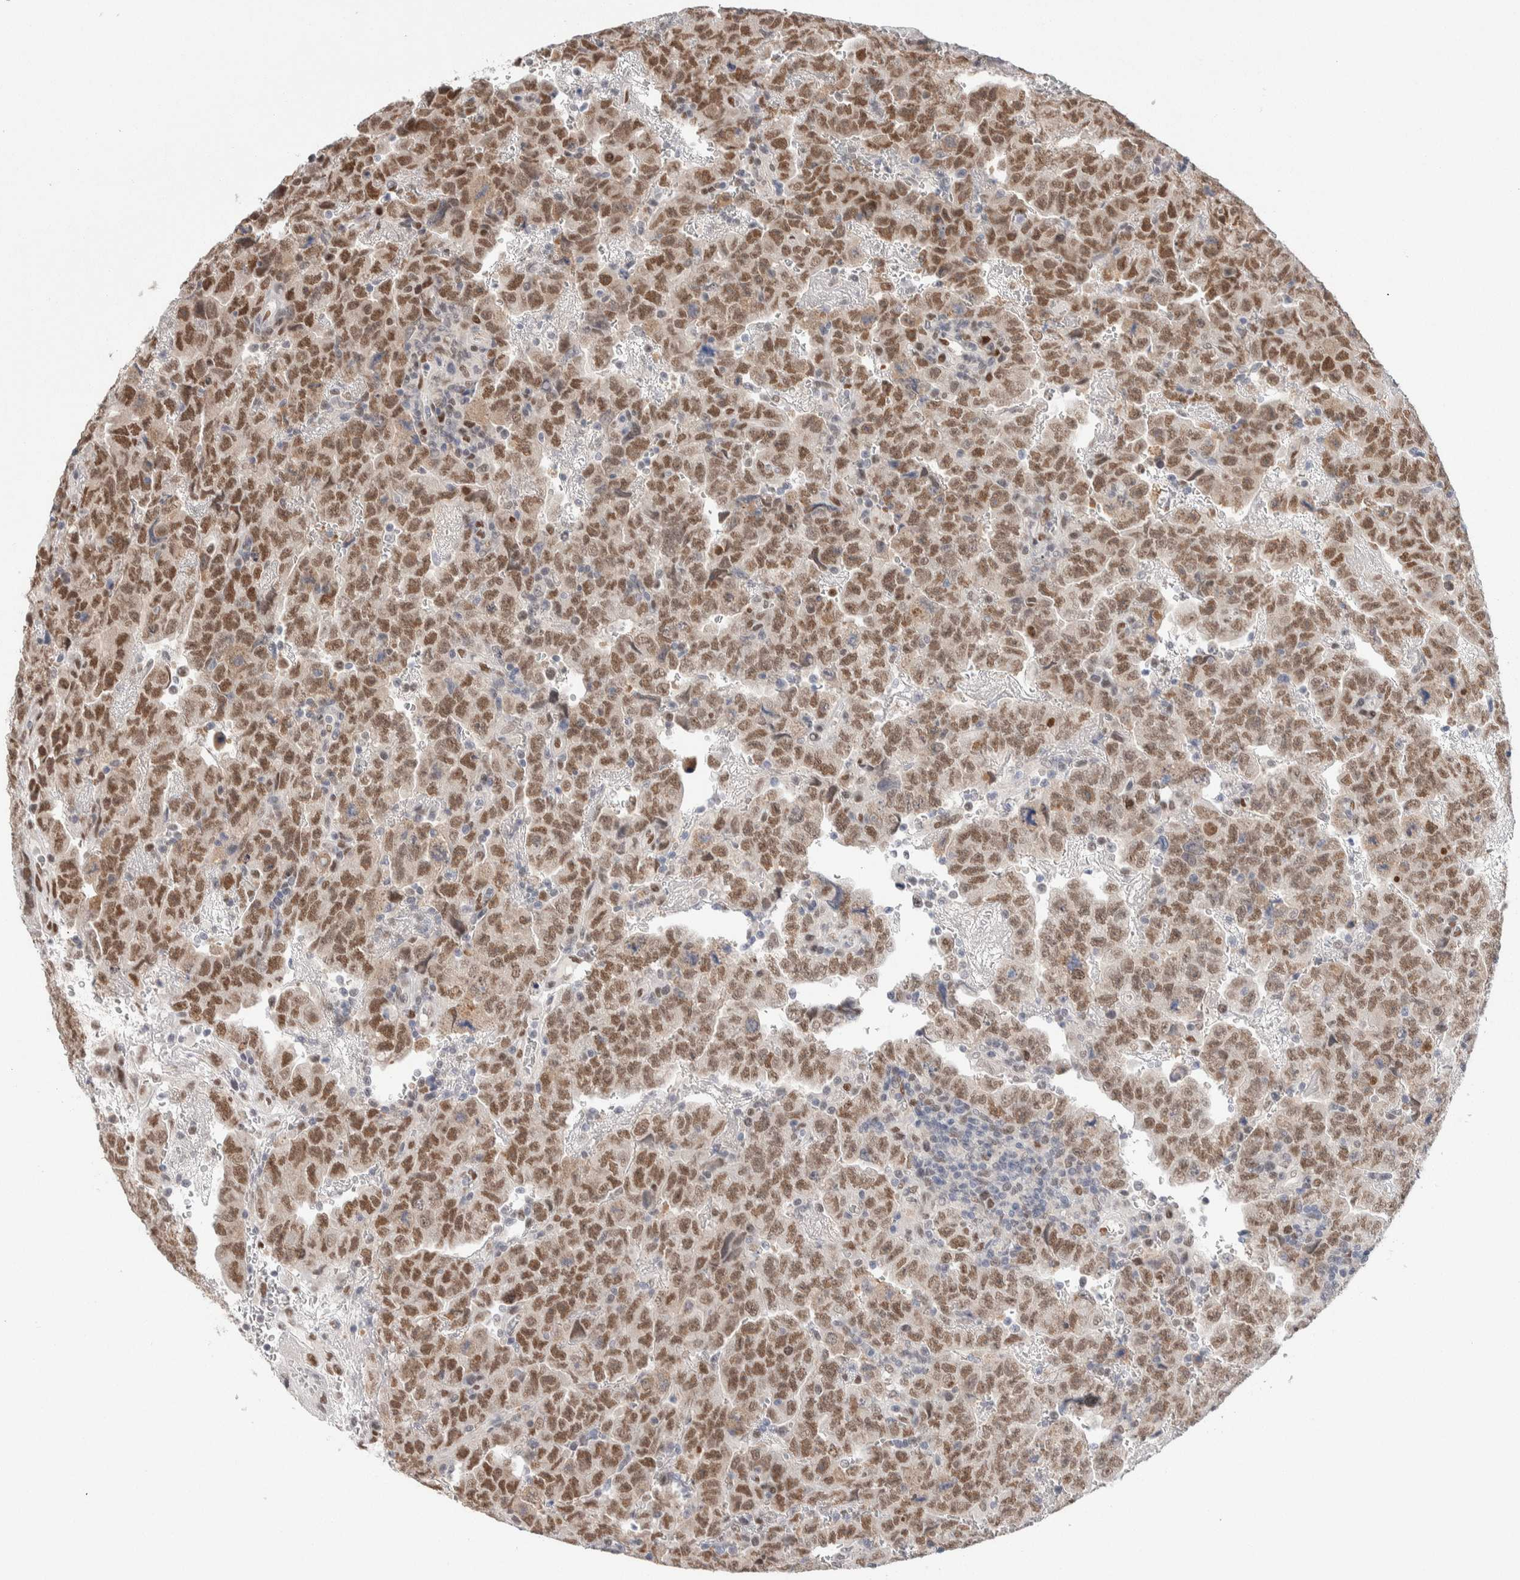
{"staining": {"intensity": "moderate", "quantity": ">75%", "location": "nuclear"}, "tissue": "testis cancer", "cell_type": "Tumor cells", "image_type": "cancer", "snomed": [{"axis": "morphology", "description": "Carcinoma, Embryonal, NOS"}, {"axis": "topography", "description": "Testis"}], "caption": "Embryonal carcinoma (testis) stained for a protein exhibits moderate nuclear positivity in tumor cells.", "gene": "PRMT1", "patient": {"sex": "male", "age": 28}}